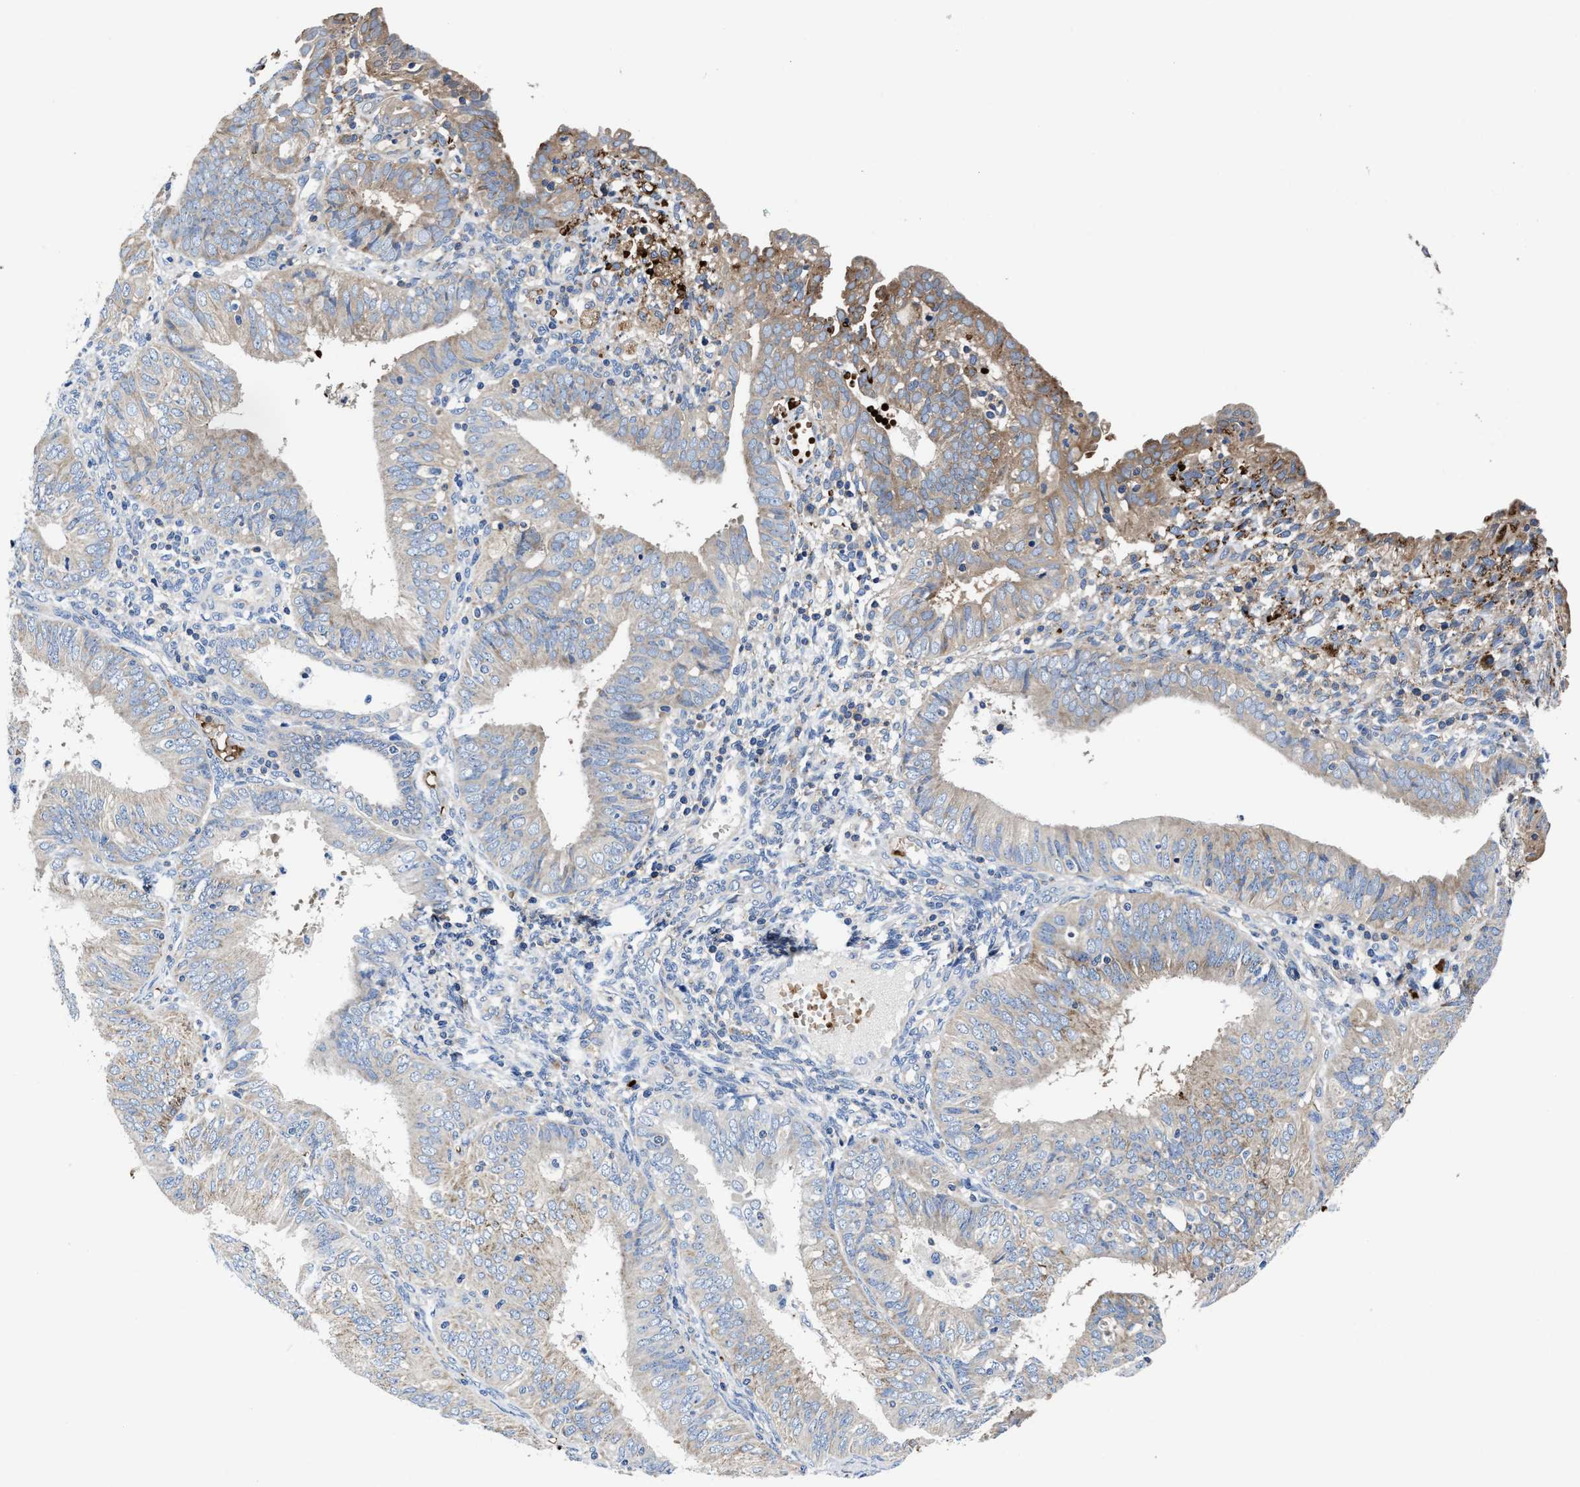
{"staining": {"intensity": "moderate", "quantity": "<25%", "location": "cytoplasmic/membranous"}, "tissue": "endometrial cancer", "cell_type": "Tumor cells", "image_type": "cancer", "snomed": [{"axis": "morphology", "description": "Adenocarcinoma, NOS"}, {"axis": "topography", "description": "Endometrium"}], "caption": "Immunohistochemistry of human endometrial cancer (adenocarcinoma) displays low levels of moderate cytoplasmic/membranous expression in approximately <25% of tumor cells.", "gene": "PHLPP1", "patient": {"sex": "female", "age": 58}}